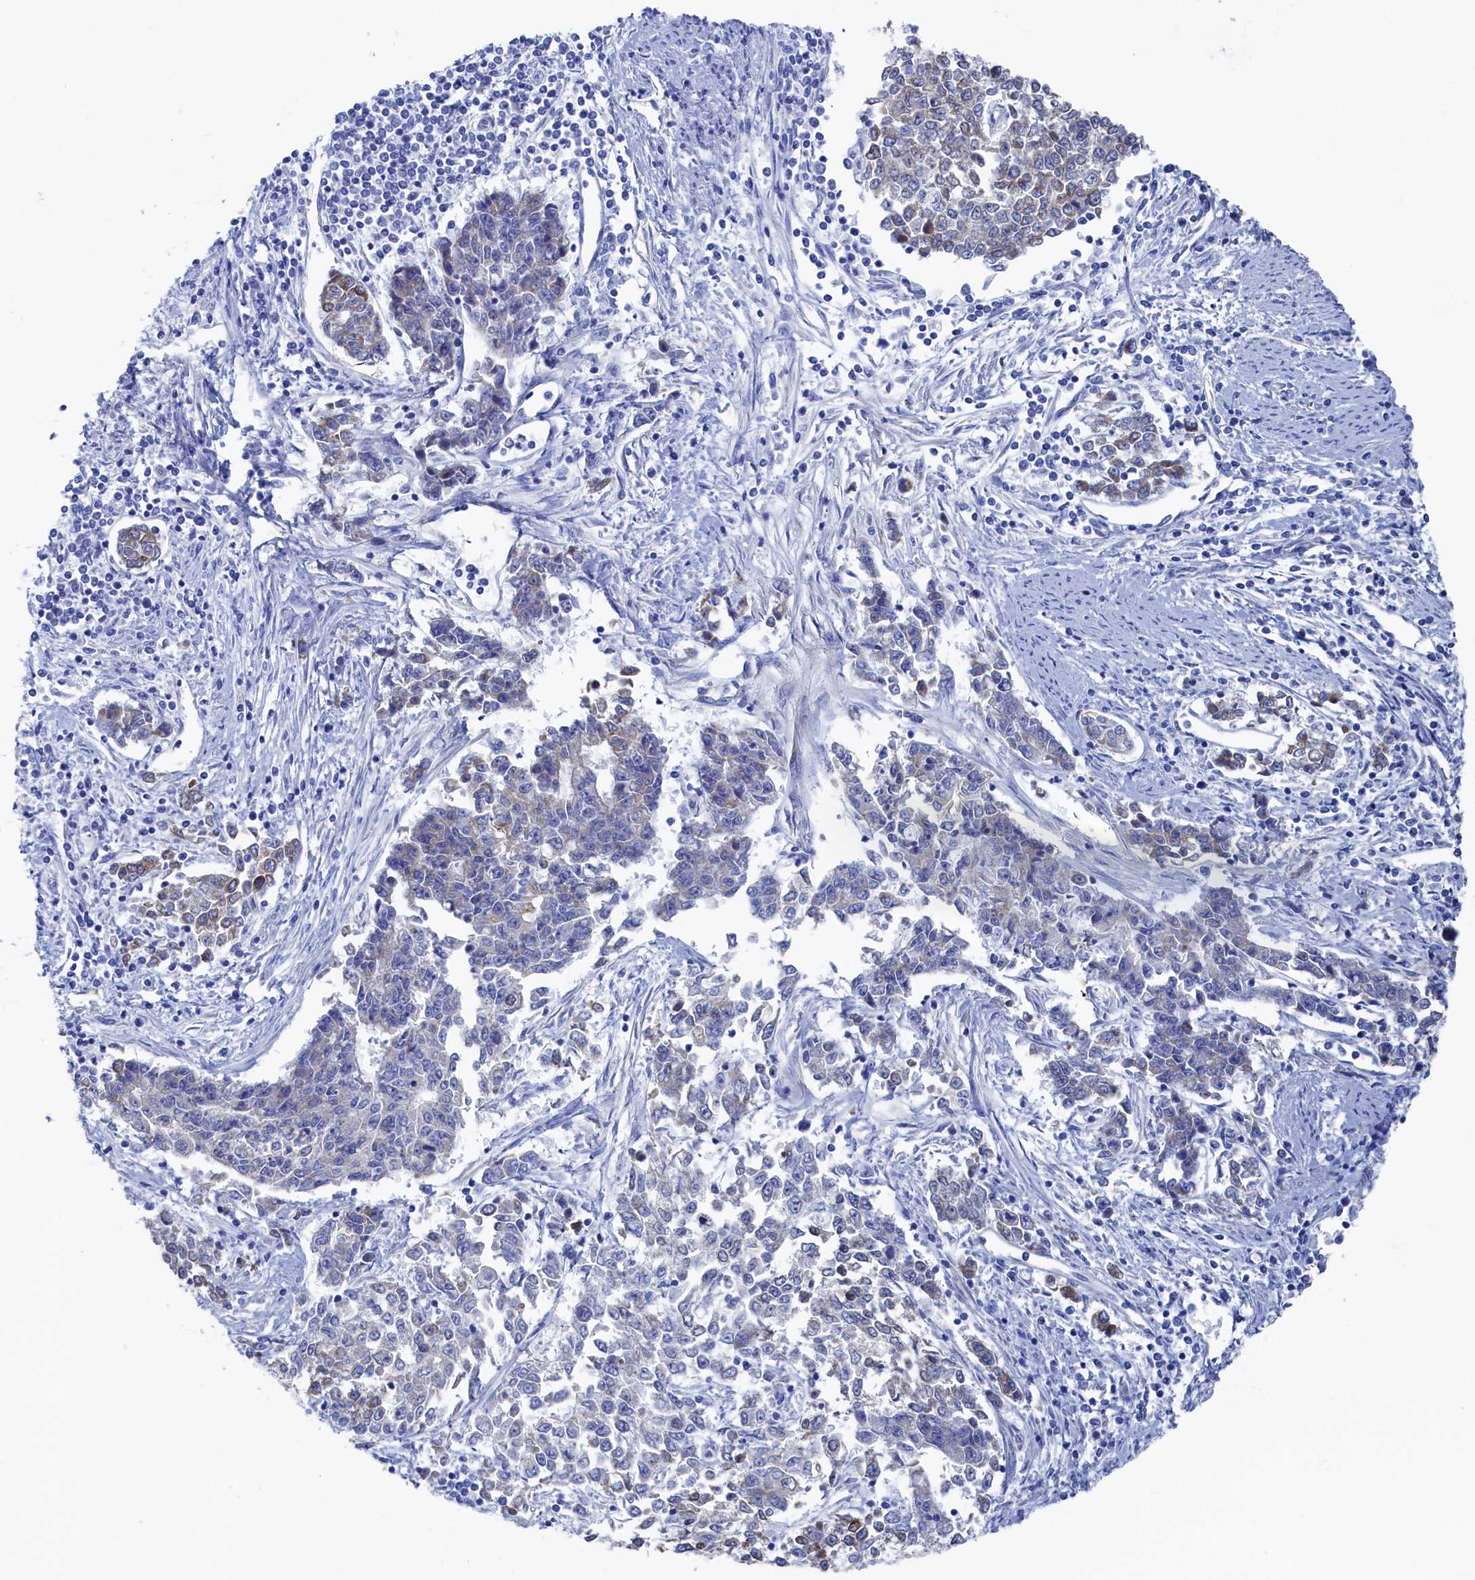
{"staining": {"intensity": "negative", "quantity": "none", "location": "none"}, "tissue": "endometrial cancer", "cell_type": "Tumor cells", "image_type": "cancer", "snomed": [{"axis": "morphology", "description": "Adenocarcinoma, NOS"}, {"axis": "topography", "description": "Endometrium"}], "caption": "Immunohistochemistry (IHC) micrograph of endometrial cancer stained for a protein (brown), which demonstrates no positivity in tumor cells.", "gene": "TMOD2", "patient": {"sex": "female", "age": 50}}